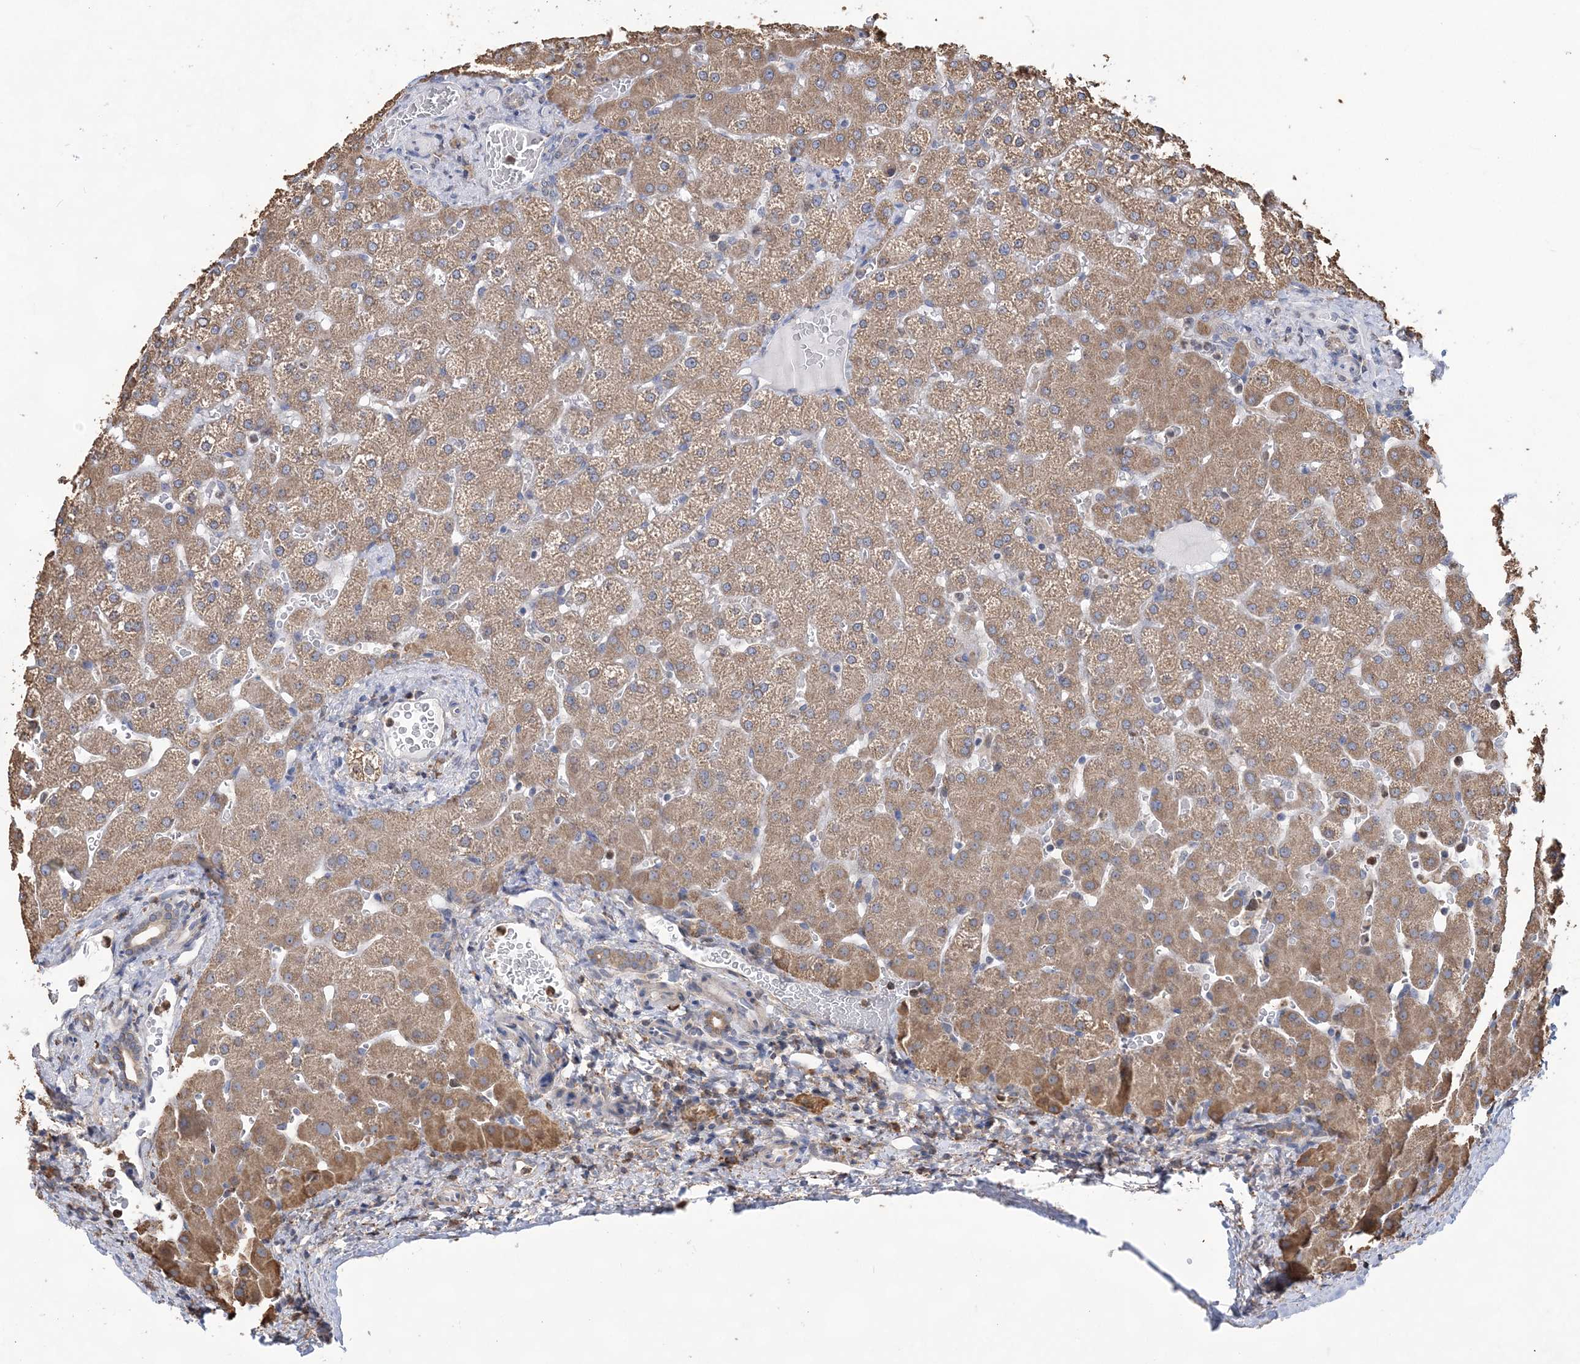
{"staining": {"intensity": "moderate", "quantity": "<25%", "location": "cytoplasmic/membranous"}, "tissue": "liver", "cell_type": "Cholangiocytes", "image_type": "normal", "snomed": [{"axis": "morphology", "description": "Normal tissue, NOS"}, {"axis": "topography", "description": "Liver"}], "caption": "A micrograph of liver stained for a protein exhibits moderate cytoplasmic/membranous brown staining in cholangiocytes. (Brightfield microscopy of DAB IHC at high magnification).", "gene": "WDR12", "patient": {"sex": "female", "age": 32}}